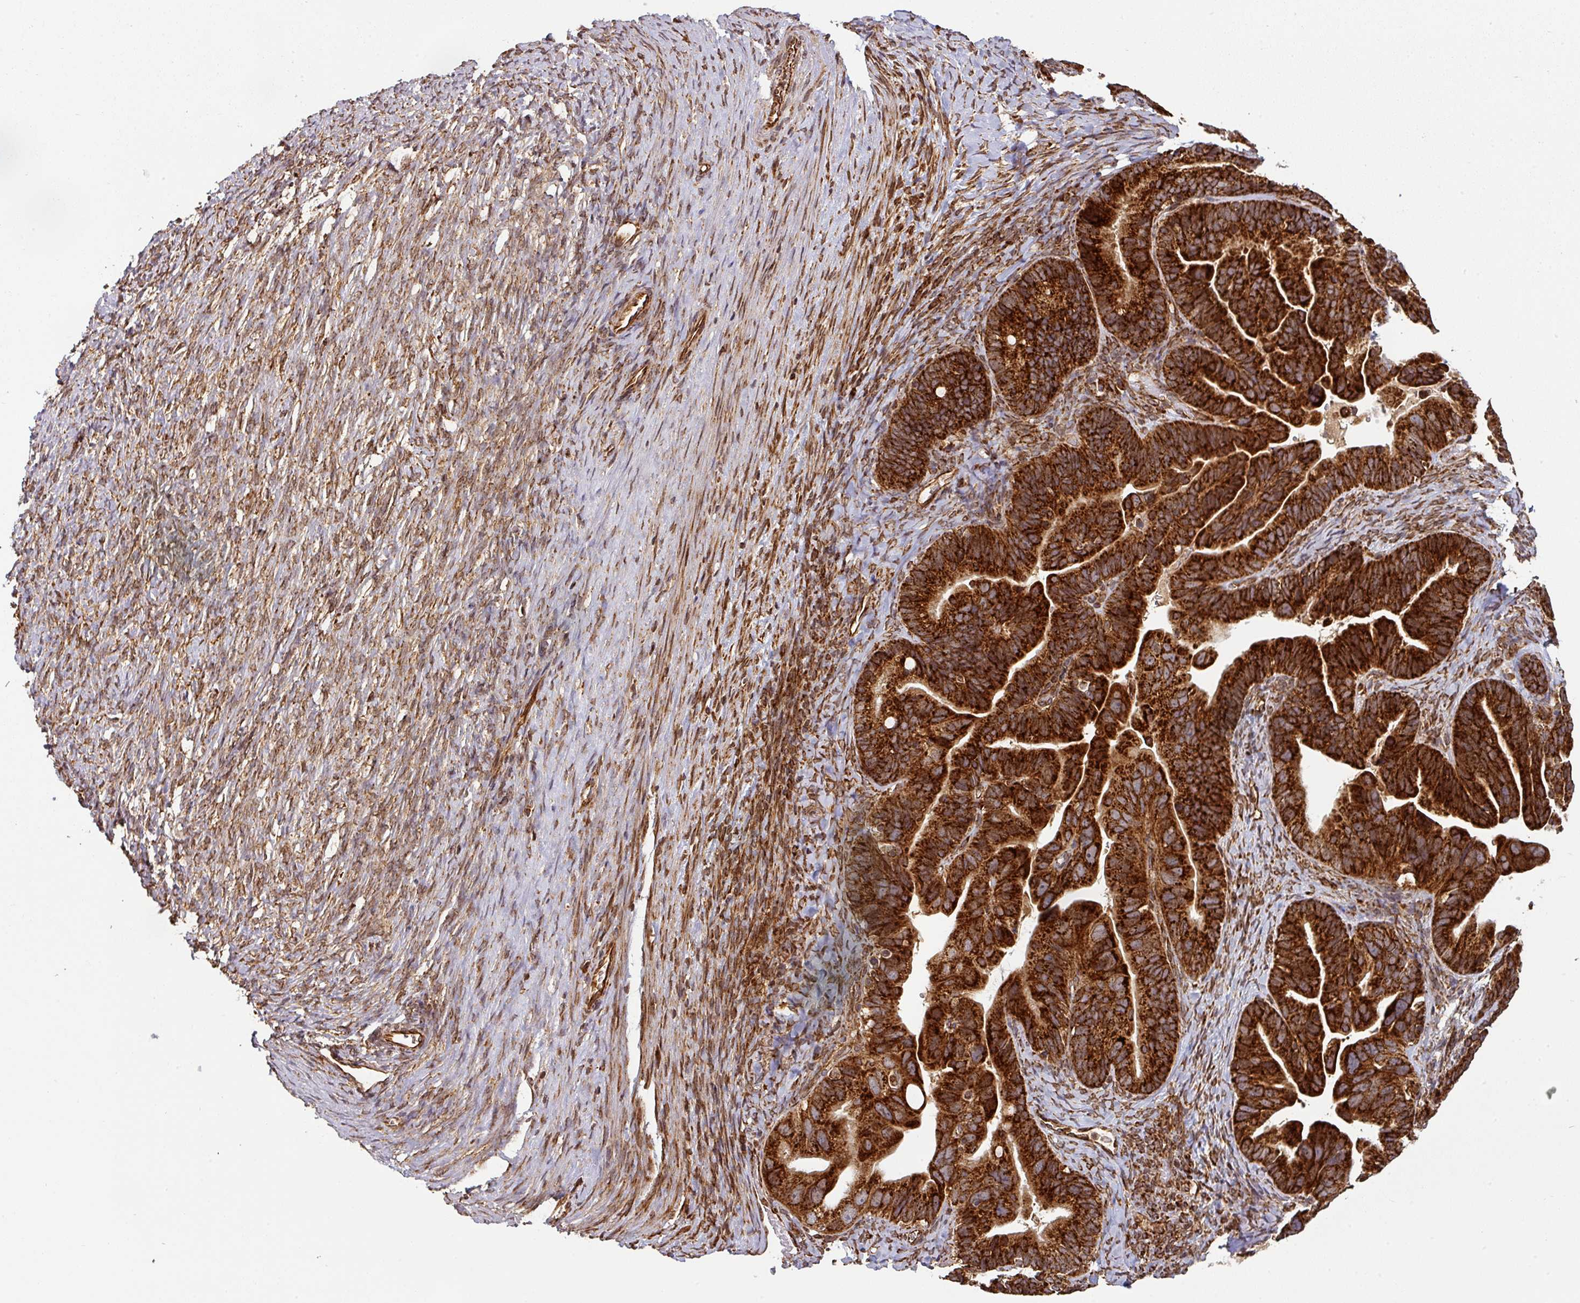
{"staining": {"intensity": "strong", "quantity": ">75%", "location": "cytoplasmic/membranous"}, "tissue": "ovarian cancer", "cell_type": "Tumor cells", "image_type": "cancer", "snomed": [{"axis": "morphology", "description": "Cystadenocarcinoma, serous, NOS"}, {"axis": "topography", "description": "Ovary"}], "caption": "Ovarian serous cystadenocarcinoma stained with immunohistochemistry shows strong cytoplasmic/membranous expression in about >75% of tumor cells.", "gene": "TRAP1", "patient": {"sex": "female", "age": 56}}